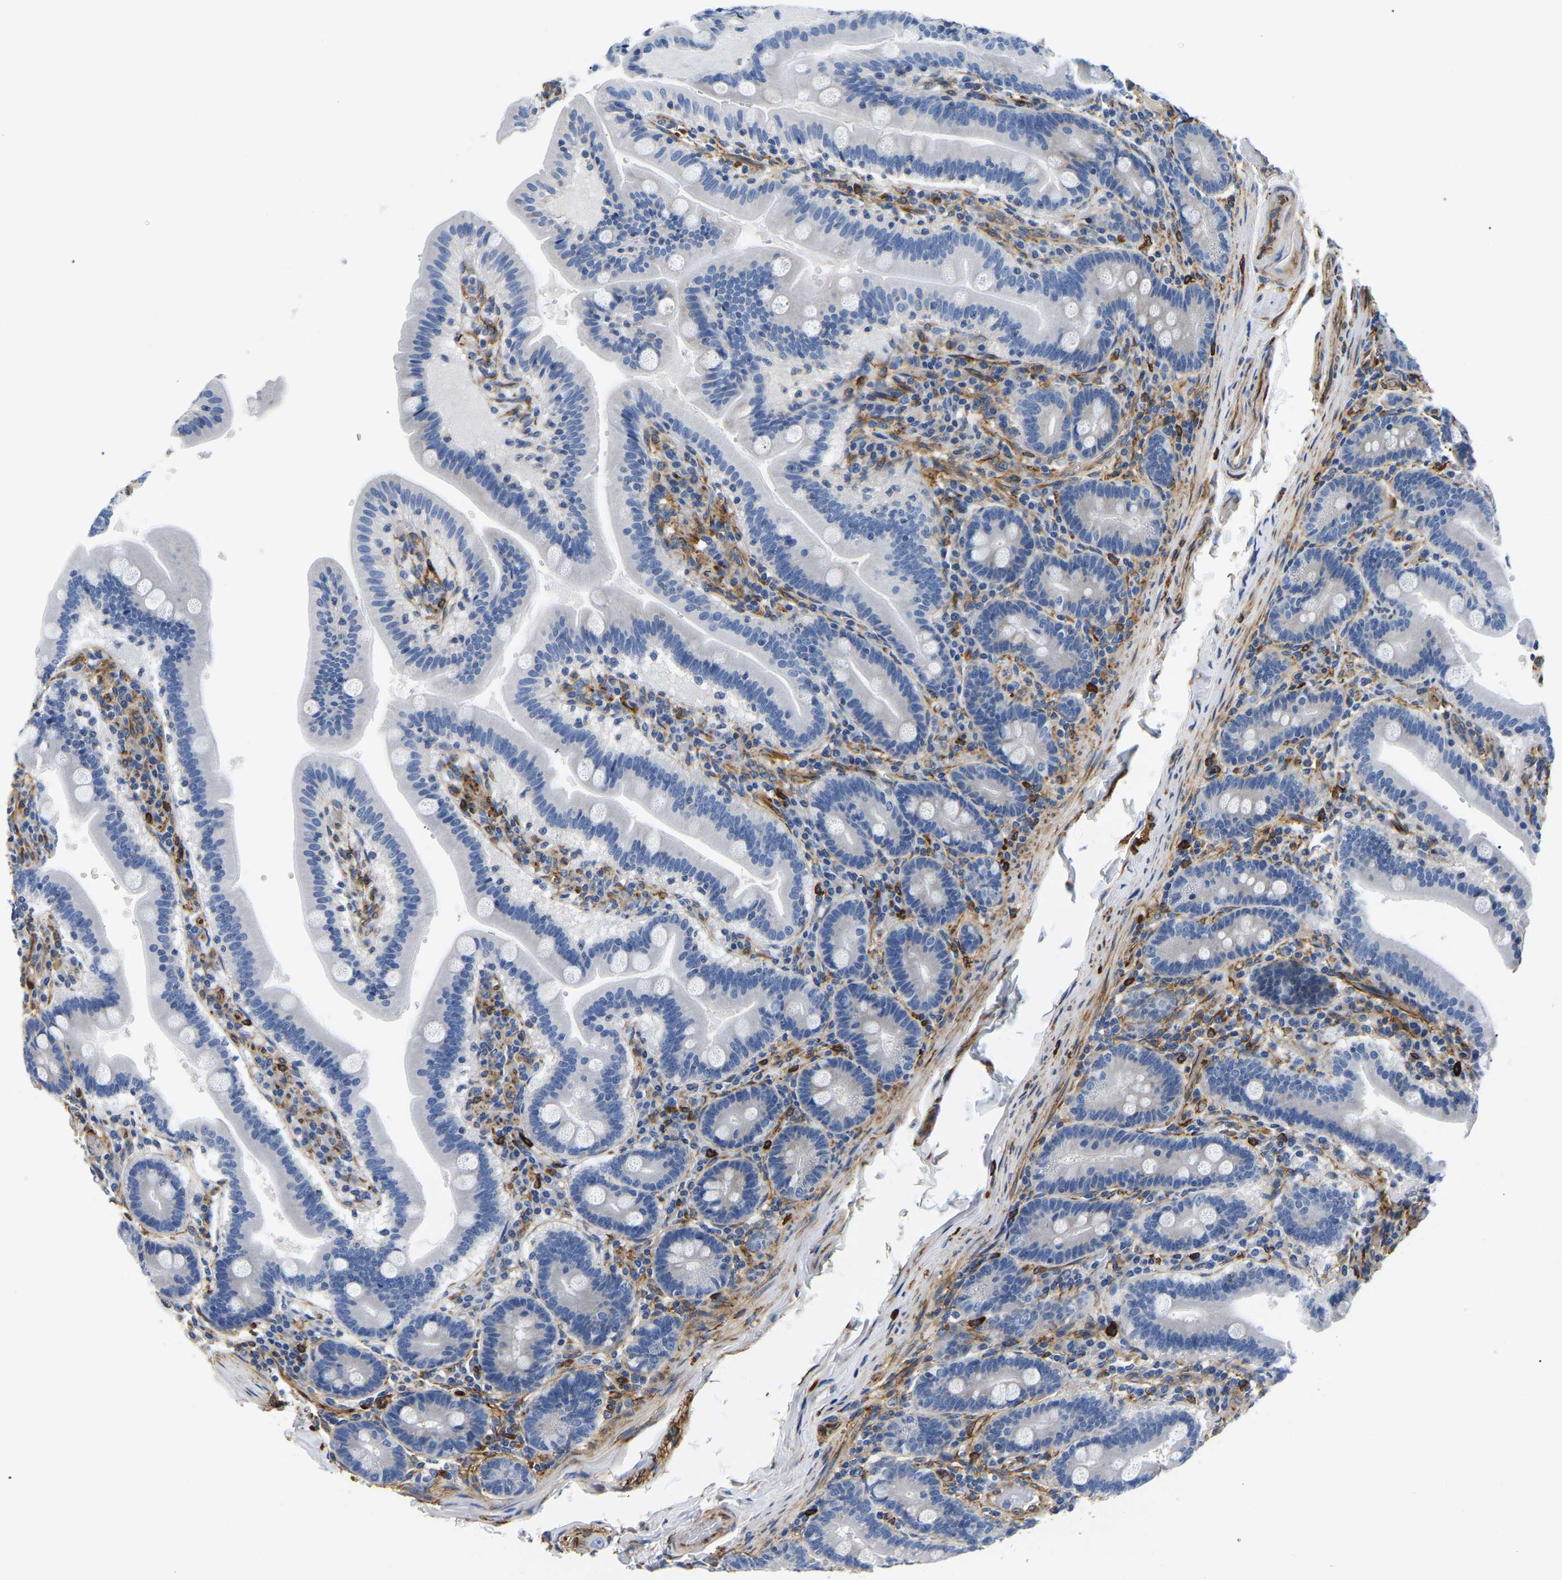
{"staining": {"intensity": "negative", "quantity": "none", "location": "none"}, "tissue": "duodenum", "cell_type": "Glandular cells", "image_type": "normal", "snomed": [{"axis": "morphology", "description": "Normal tissue, NOS"}, {"axis": "topography", "description": "Duodenum"}], "caption": "This is a photomicrograph of IHC staining of unremarkable duodenum, which shows no positivity in glandular cells. (DAB immunohistochemistry (IHC) visualized using brightfield microscopy, high magnification).", "gene": "DUSP8", "patient": {"sex": "male", "age": 54}}